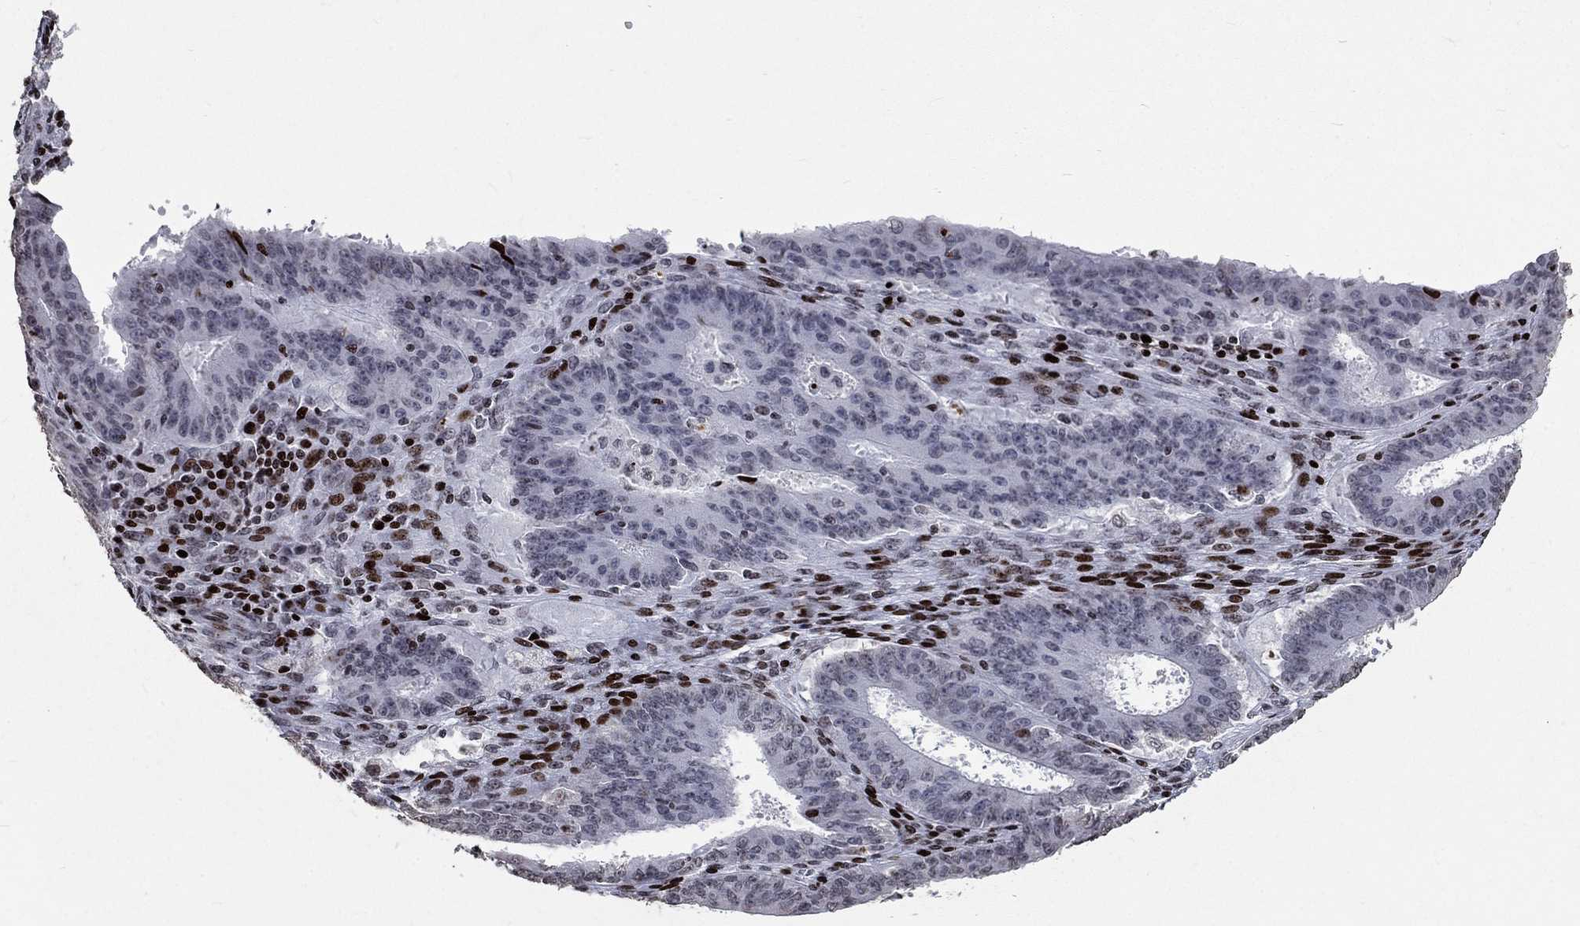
{"staining": {"intensity": "moderate", "quantity": "<25%", "location": "nuclear"}, "tissue": "ovarian cancer", "cell_type": "Tumor cells", "image_type": "cancer", "snomed": [{"axis": "morphology", "description": "Carcinoma, endometroid"}, {"axis": "topography", "description": "Ovary"}], "caption": "Tumor cells exhibit low levels of moderate nuclear positivity in approximately <25% of cells in human endometroid carcinoma (ovarian).", "gene": "SRSF3", "patient": {"sex": "female", "age": 42}}